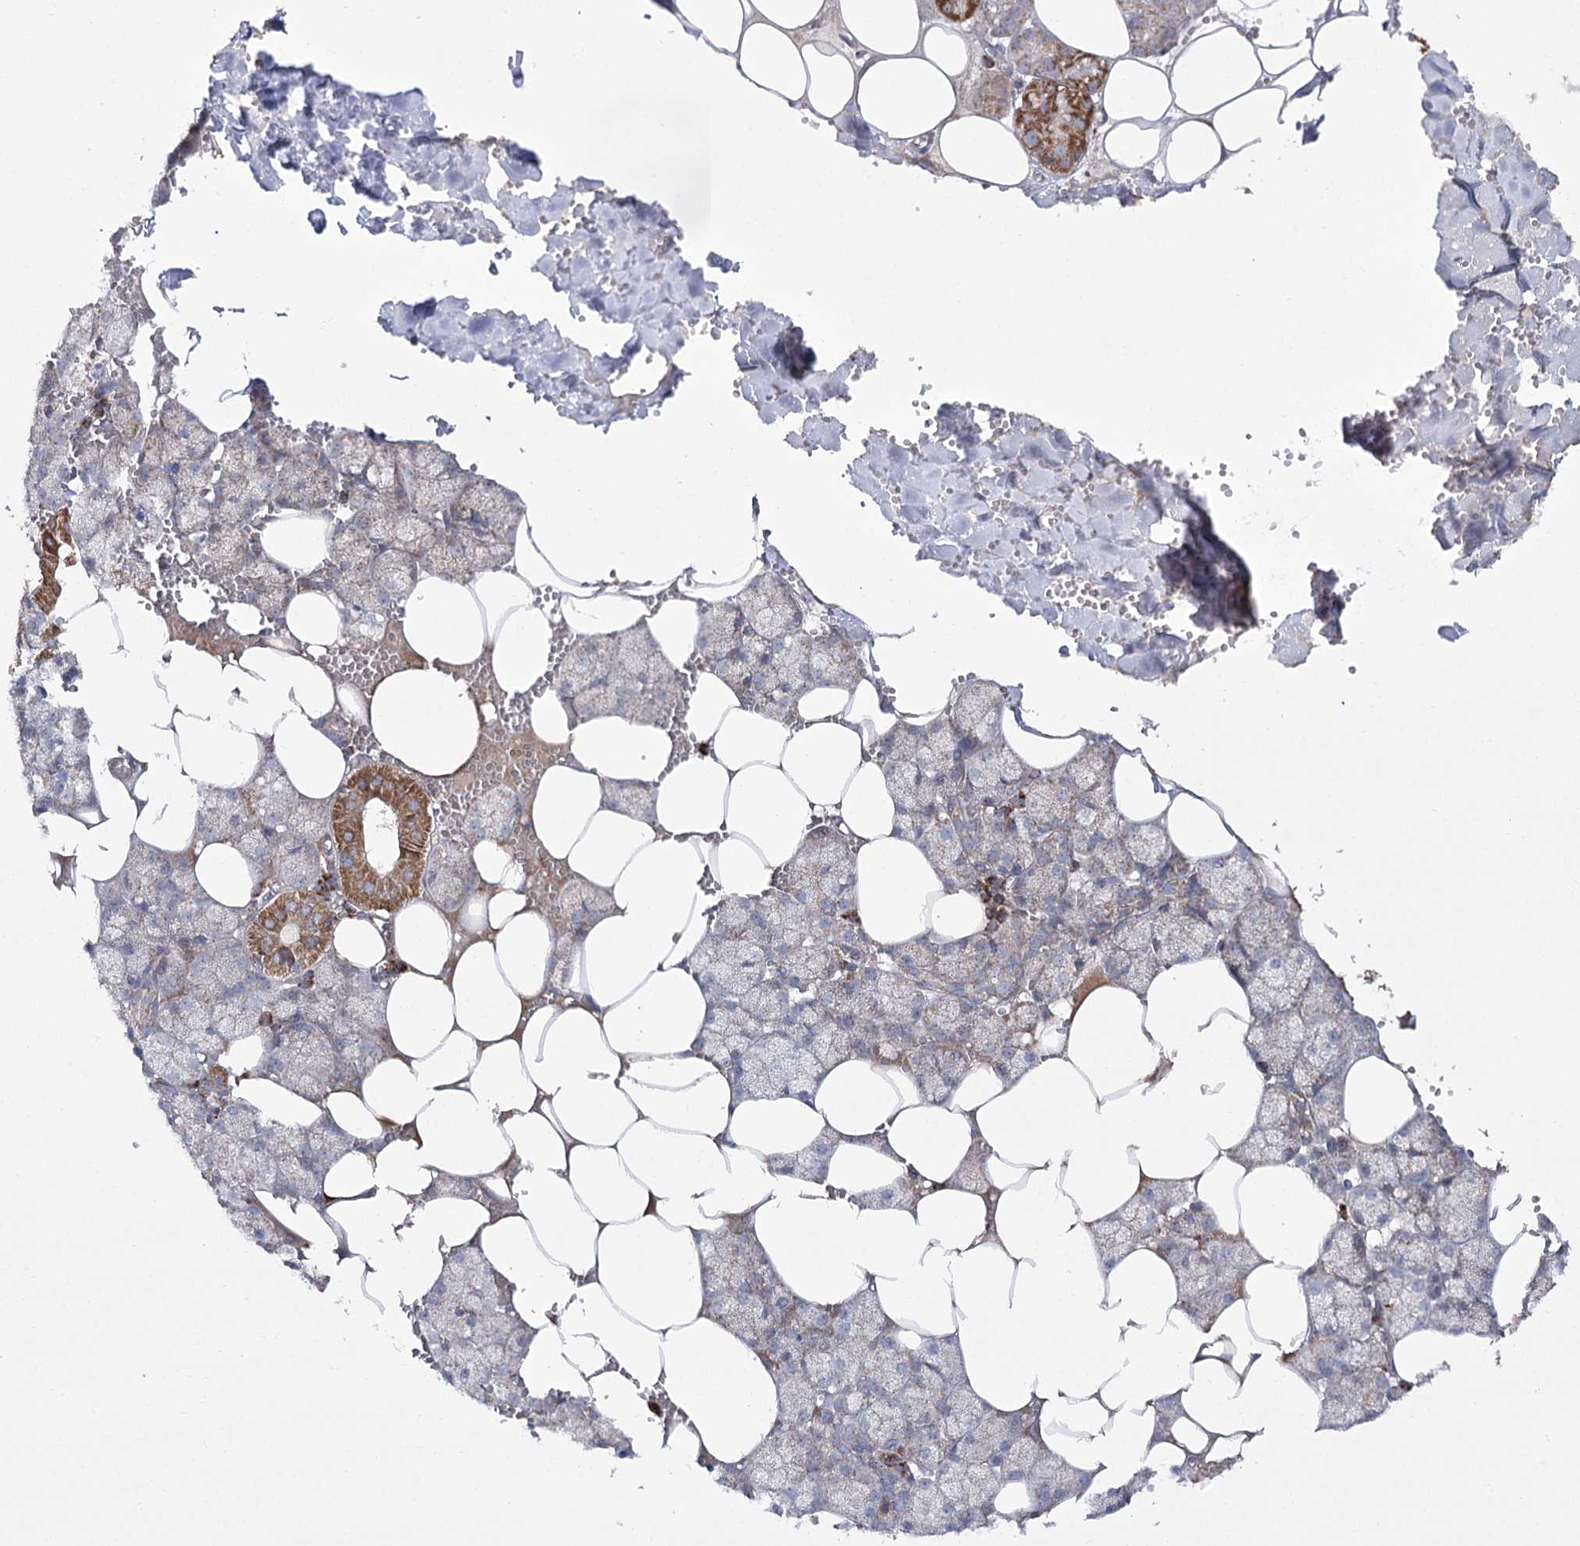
{"staining": {"intensity": "moderate", "quantity": "<25%", "location": "cytoplasmic/membranous"}, "tissue": "salivary gland", "cell_type": "Glandular cells", "image_type": "normal", "snomed": [{"axis": "morphology", "description": "Normal tissue, NOS"}, {"axis": "topography", "description": "Salivary gland"}], "caption": "Immunohistochemistry (IHC) image of benign salivary gland: salivary gland stained using immunohistochemistry (IHC) exhibits low levels of moderate protein expression localized specifically in the cytoplasmic/membranous of glandular cells, appearing as a cytoplasmic/membranous brown color.", "gene": "NADK2", "patient": {"sex": "male", "age": 62}}